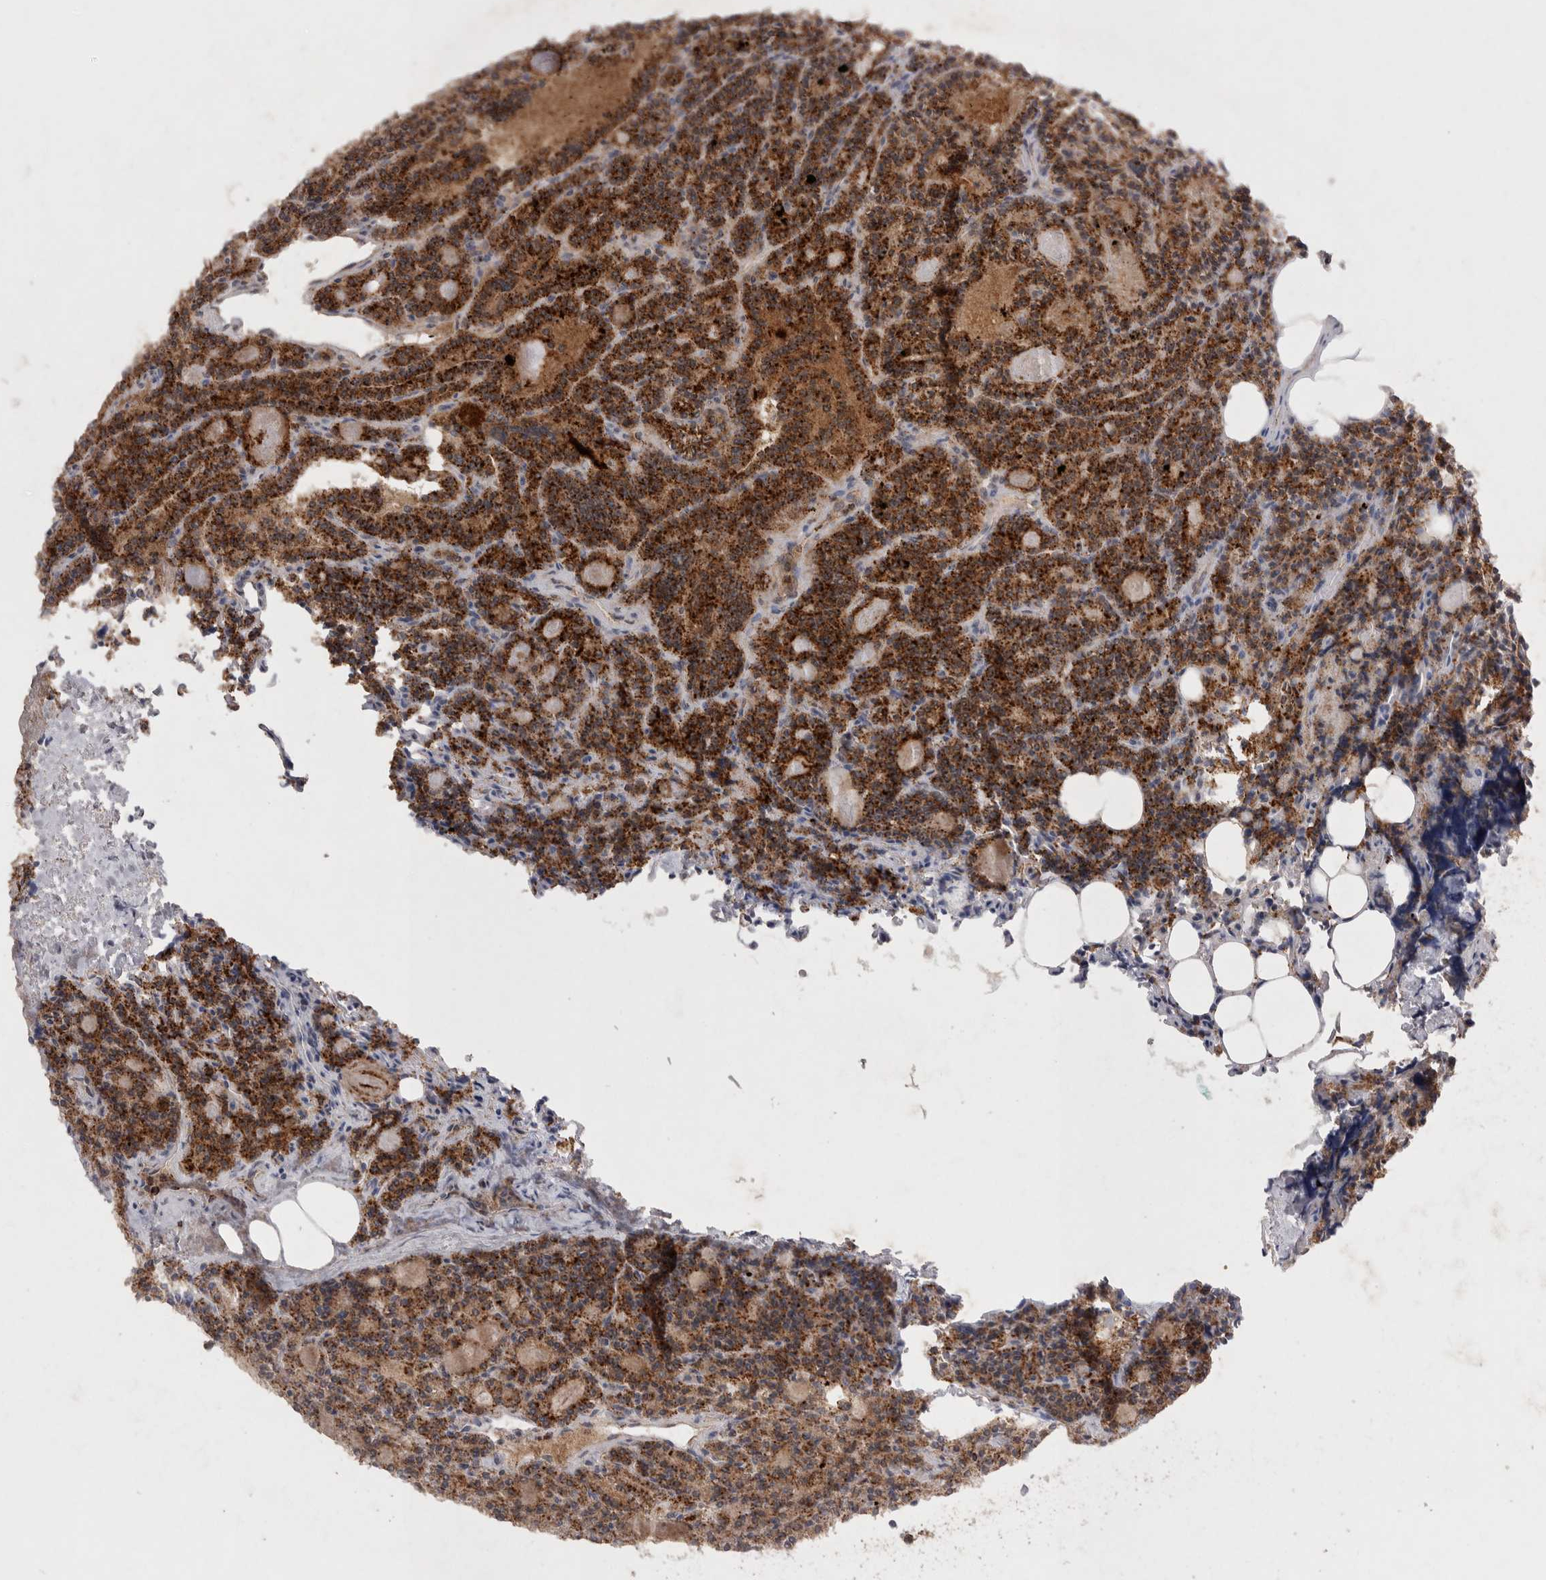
{"staining": {"intensity": "strong", "quantity": ">75%", "location": "cytoplasmic/membranous"}, "tissue": "parathyroid gland", "cell_type": "Glandular cells", "image_type": "normal", "snomed": [{"axis": "morphology", "description": "Normal tissue, NOS"}, {"axis": "morphology", "description": "Adenoma, NOS"}, {"axis": "topography", "description": "Parathyroid gland"}], "caption": "Glandular cells display strong cytoplasmic/membranous staining in approximately >75% of cells in unremarkable parathyroid gland. Nuclei are stained in blue.", "gene": "CTSA", "patient": {"sex": "female", "age": 57}}